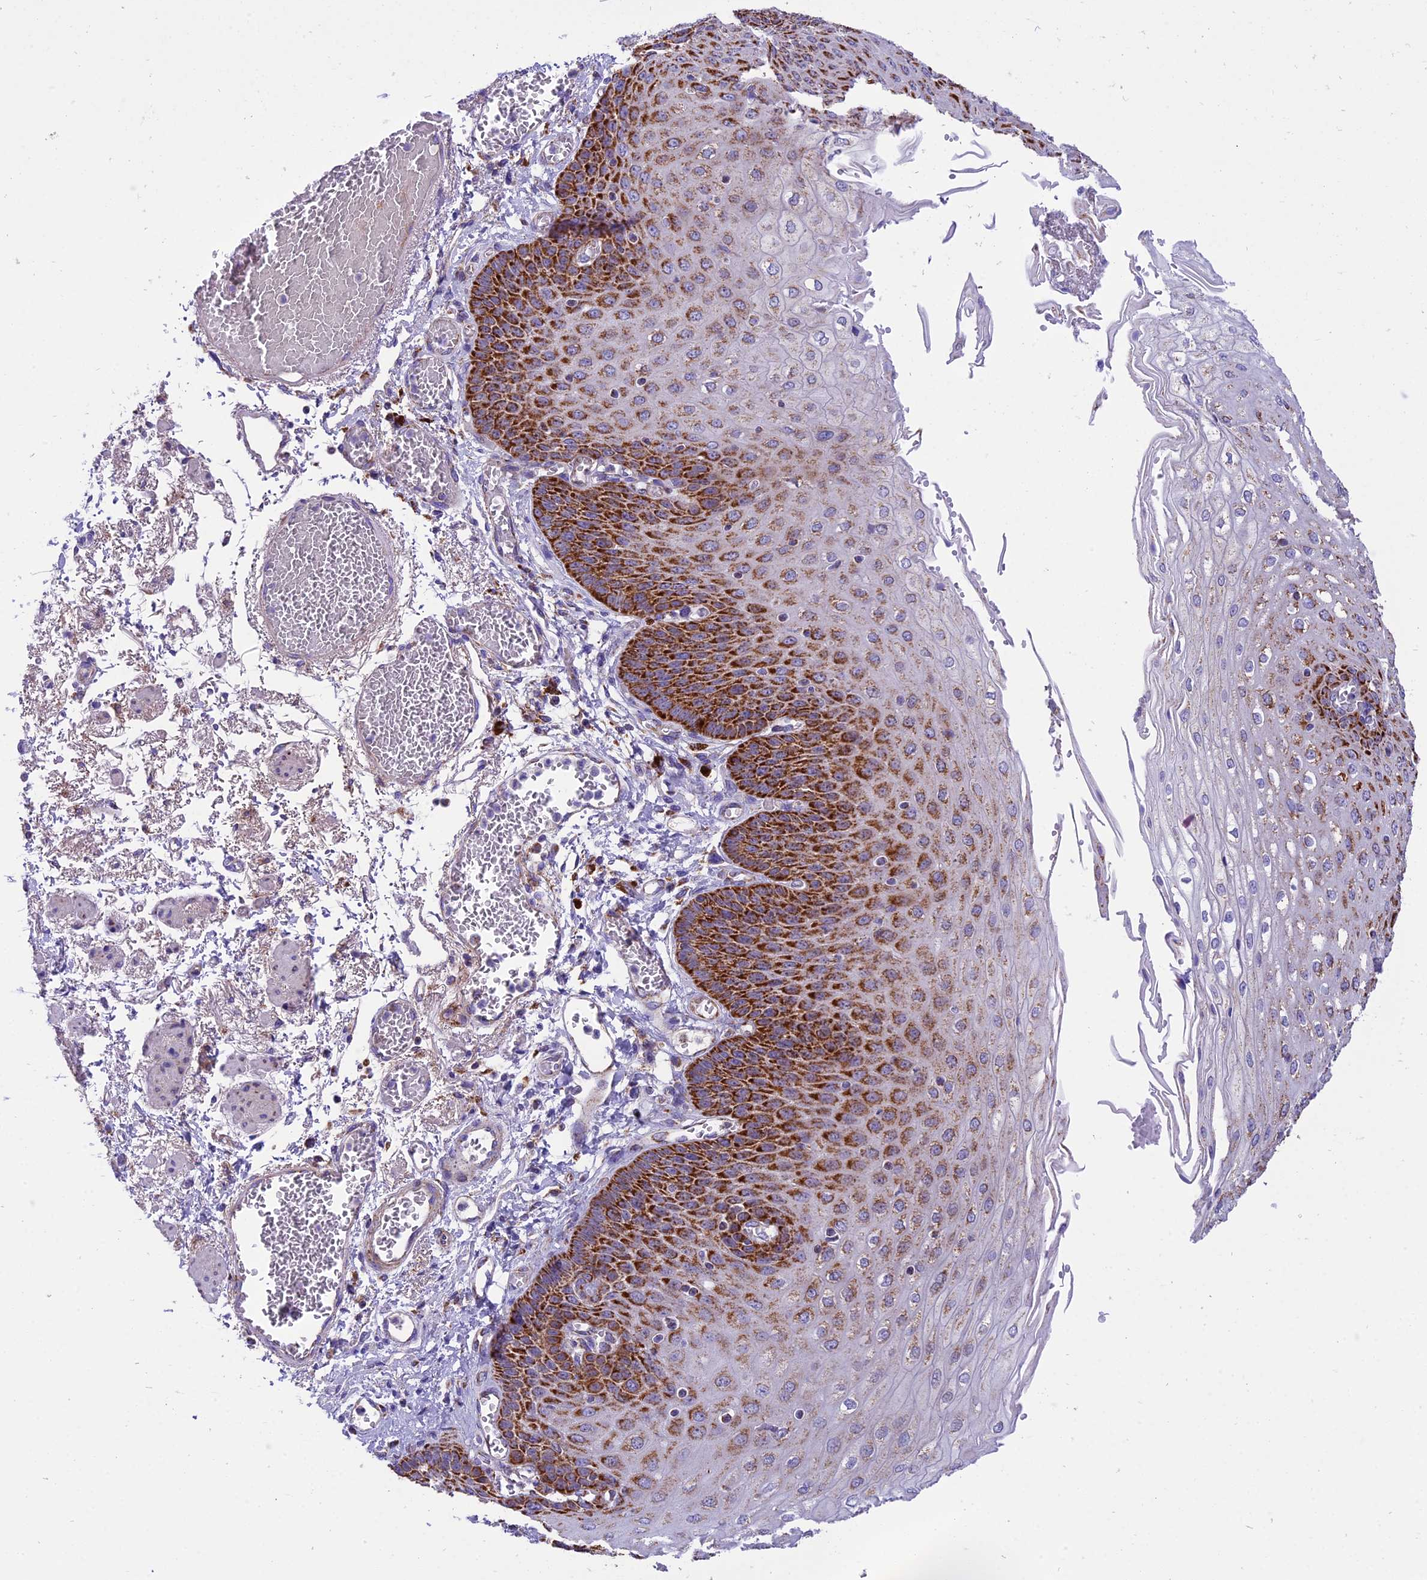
{"staining": {"intensity": "strong", "quantity": ">75%", "location": "cytoplasmic/membranous"}, "tissue": "esophagus", "cell_type": "Squamous epithelial cells", "image_type": "normal", "snomed": [{"axis": "morphology", "description": "Normal tissue, NOS"}, {"axis": "topography", "description": "Esophagus"}], "caption": "Approximately >75% of squamous epithelial cells in normal human esophagus display strong cytoplasmic/membranous protein staining as visualized by brown immunohistochemical staining.", "gene": "MRPS34", "patient": {"sex": "male", "age": 81}}